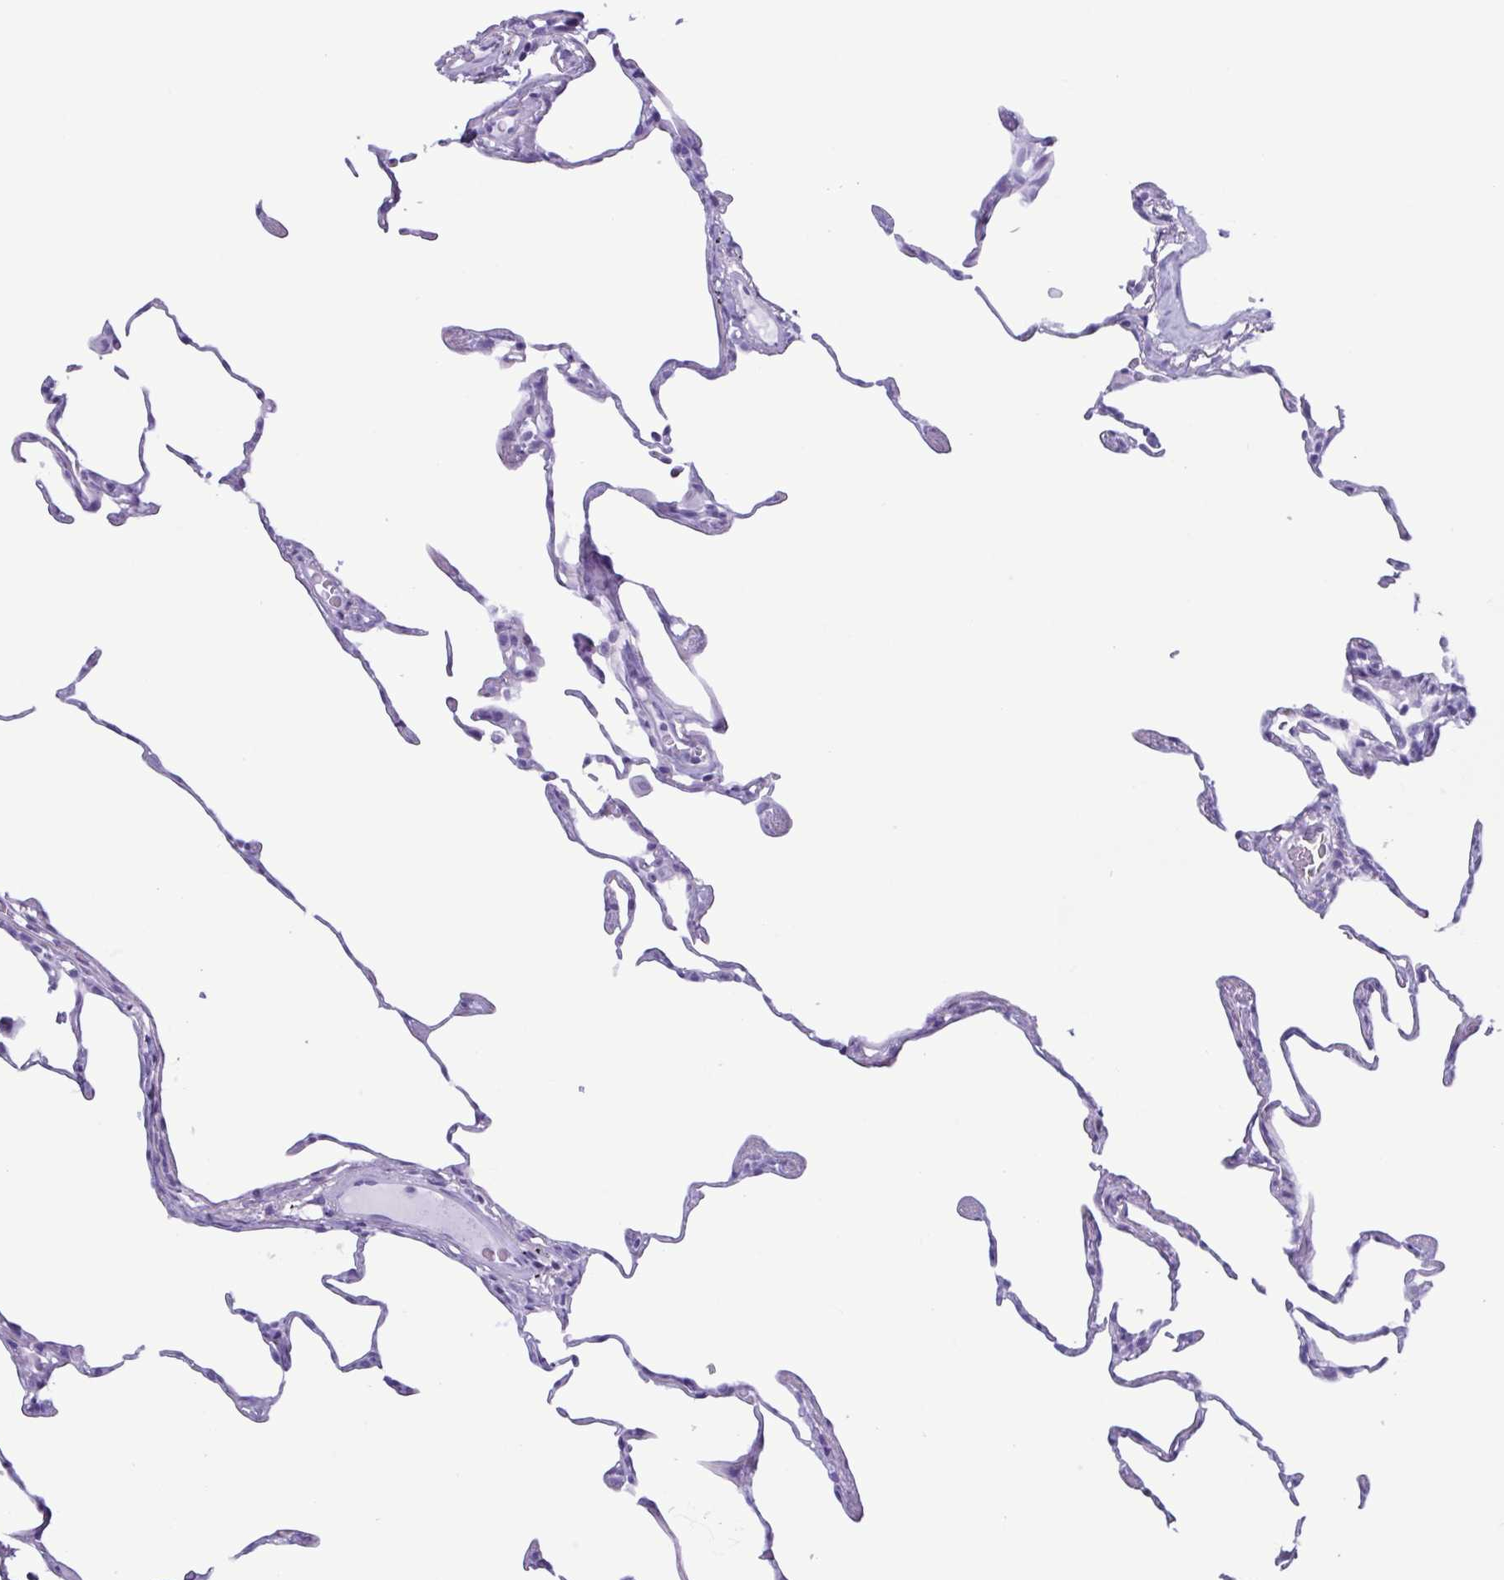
{"staining": {"intensity": "negative", "quantity": "none", "location": "none"}, "tissue": "lung", "cell_type": "Alveolar cells", "image_type": "normal", "snomed": [{"axis": "morphology", "description": "Normal tissue, NOS"}, {"axis": "topography", "description": "Lung"}], "caption": "IHC histopathology image of normal lung stained for a protein (brown), which displays no expression in alveolar cells.", "gene": "LTF", "patient": {"sex": "female", "age": 57}}